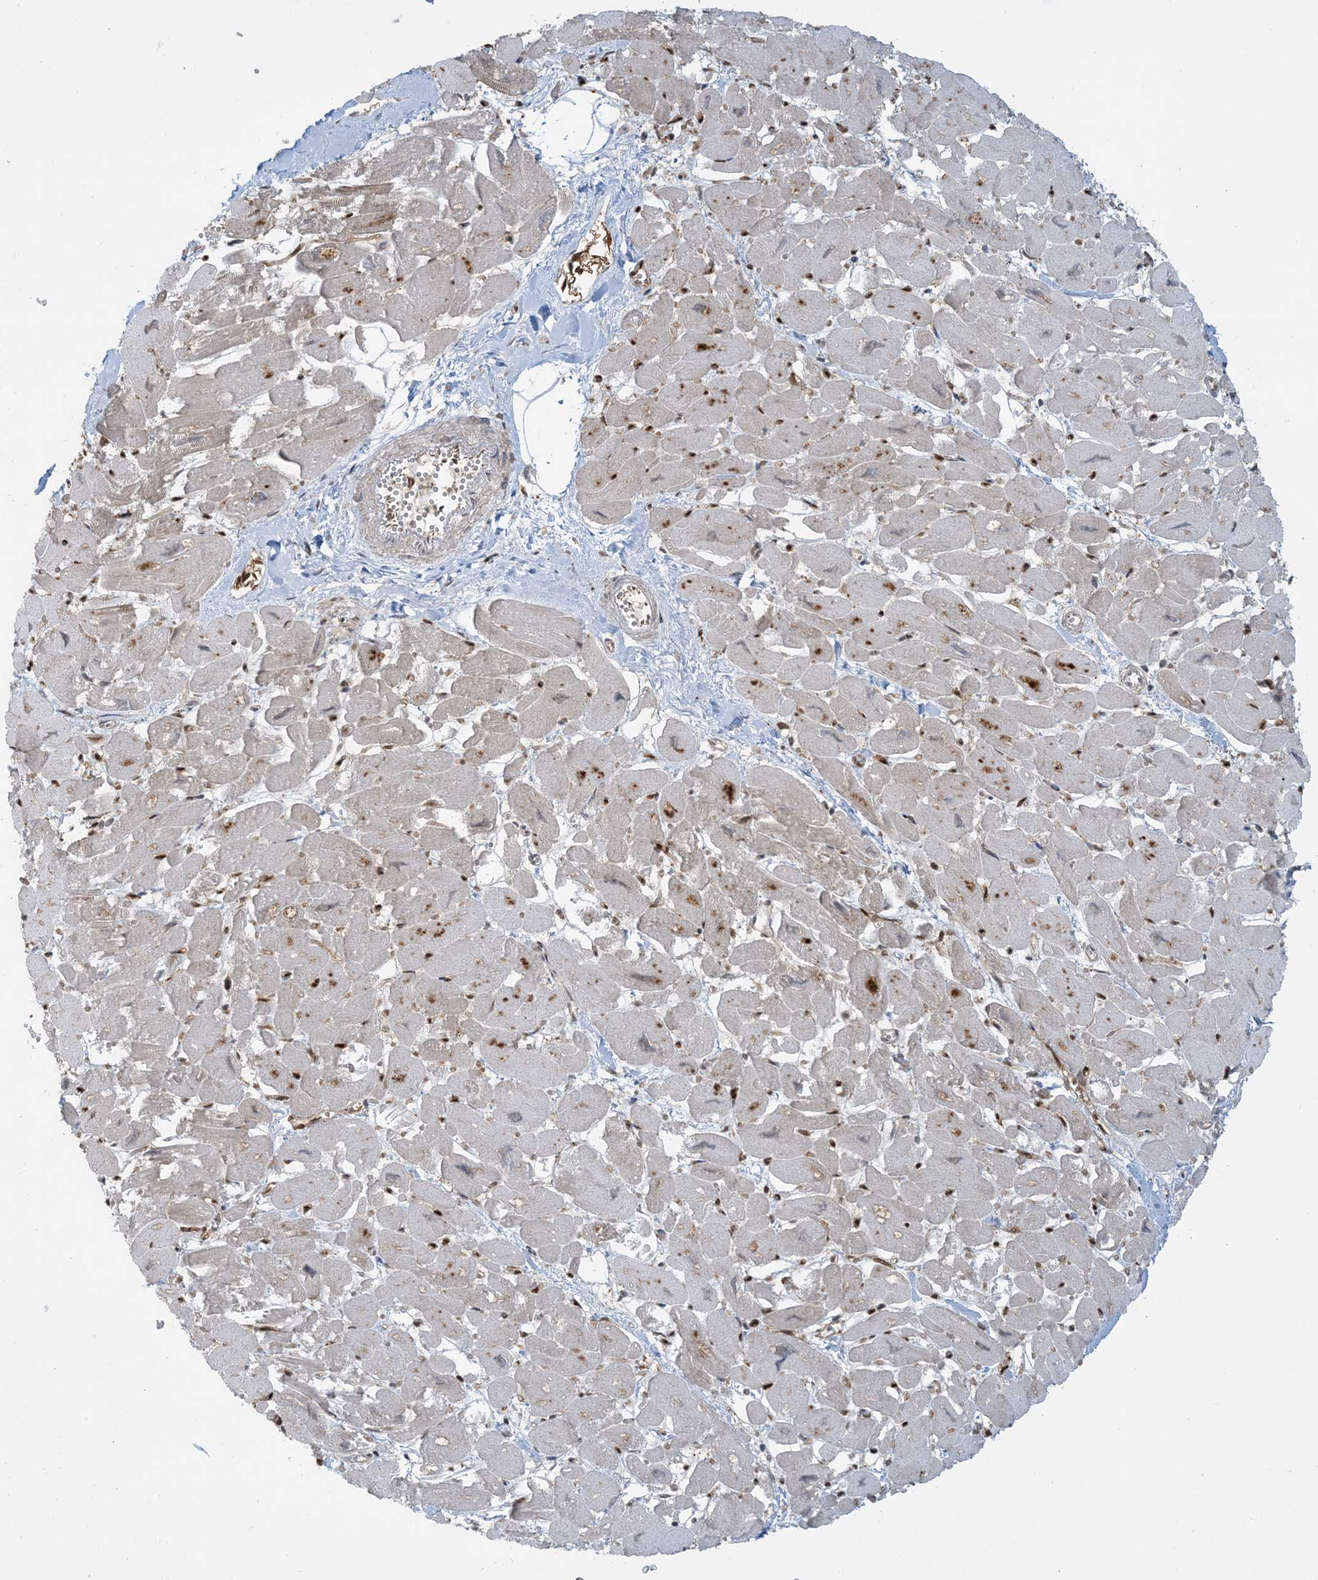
{"staining": {"intensity": "moderate", "quantity": "25%-75%", "location": "cytoplasmic/membranous"}, "tissue": "heart muscle", "cell_type": "Cardiomyocytes", "image_type": "normal", "snomed": [{"axis": "morphology", "description": "Normal tissue, NOS"}, {"axis": "topography", "description": "Heart"}], "caption": "About 25%-75% of cardiomyocytes in unremarkable human heart muscle show moderate cytoplasmic/membranous protein staining as visualized by brown immunohistochemical staining.", "gene": "PPM1F", "patient": {"sex": "male", "age": 54}}